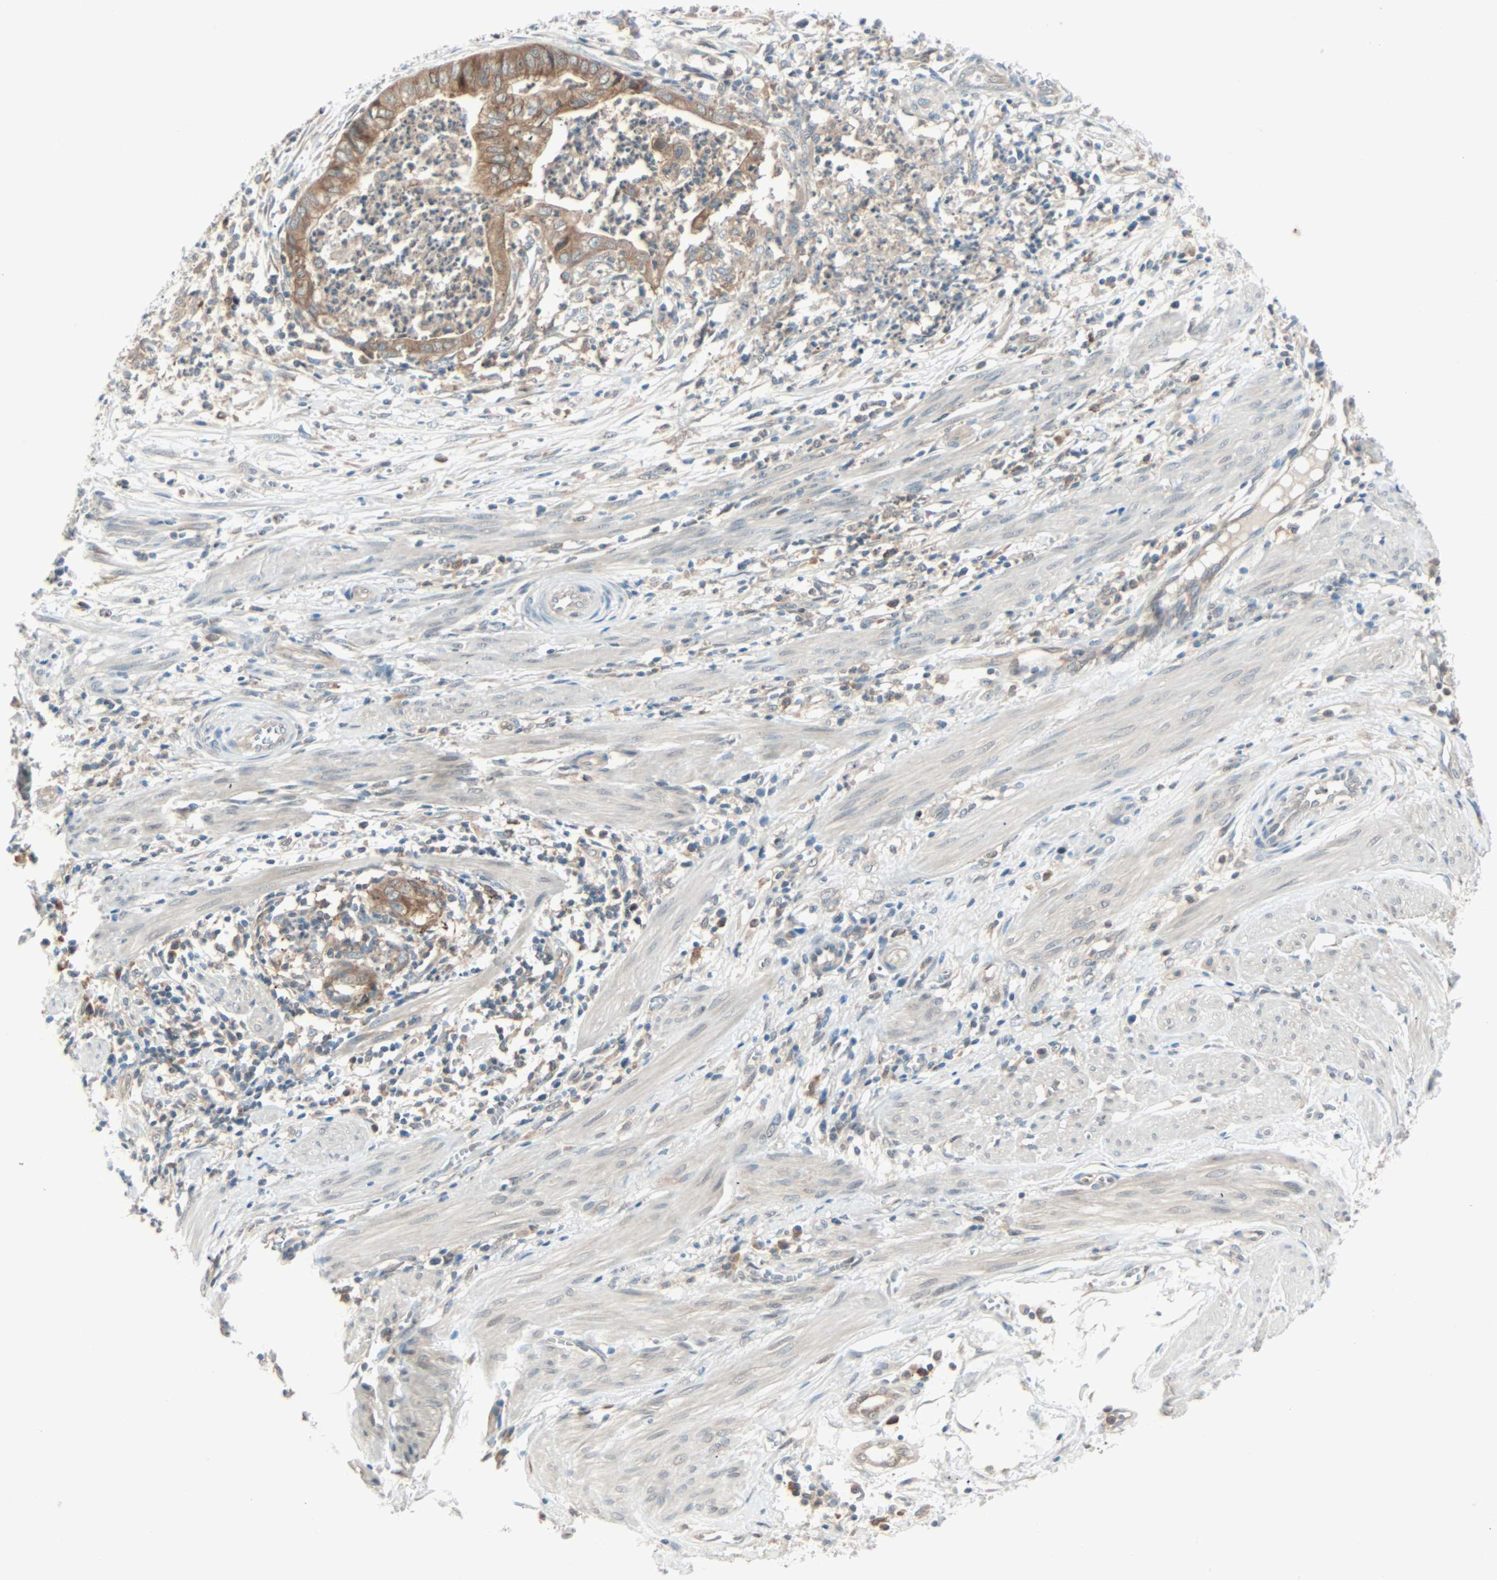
{"staining": {"intensity": "moderate", "quantity": ">75%", "location": "cytoplasmic/membranous"}, "tissue": "endometrial cancer", "cell_type": "Tumor cells", "image_type": "cancer", "snomed": [{"axis": "morphology", "description": "Necrosis, NOS"}, {"axis": "morphology", "description": "Adenocarcinoma, NOS"}, {"axis": "topography", "description": "Endometrium"}], "caption": "Protein staining by immunohistochemistry displays moderate cytoplasmic/membranous positivity in approximately >75% of tumor cells in endometrial adenocarcinoma.", "gene": "SMIM8", "patient": {"sex": "female", "age": 79}}